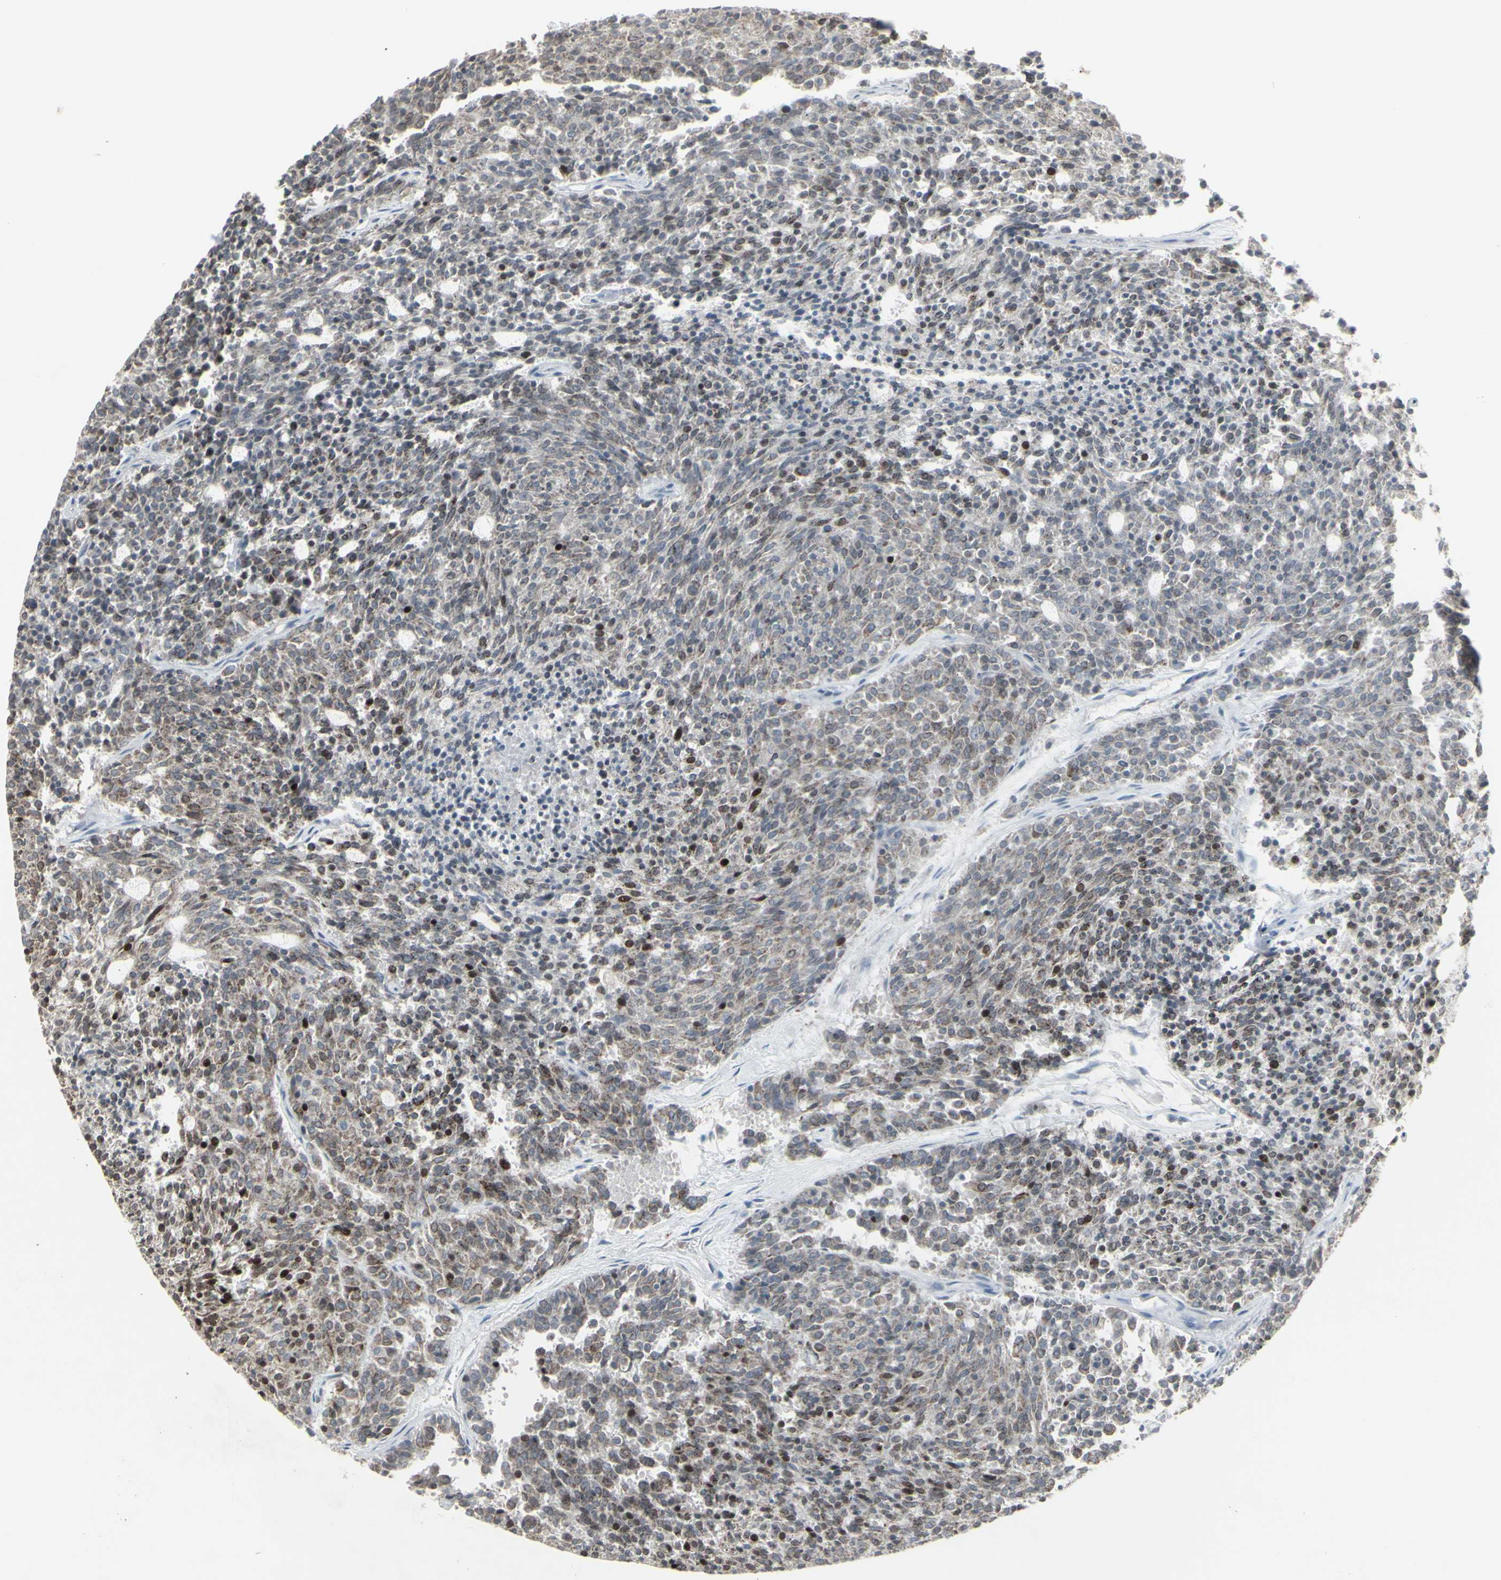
{"staining": {"intensity": "moderate", "quantity": "<25%", "location": "cytoplasmic/membranous,nuclear"}, "tissue": "carcinoid", "cell_type": "Tumor cells", "image_type": "cancer", "snomed": [{"axis": "morphology", "description": "Carcinoid, malignant, NOS"}, {"axis": "topography", "description": "Pancreas"}], "caption": "Immunohistochemical staining of malignant carcinoid shows low levels of moderate cytoplasmic/membranous and nuclear expression in about <25% of tumor cells. The staining was performed using DAB (3,3'-diaminobenzidine), with brown indicating positive protein expression. Nuclei are stained blue with hematoxylin.", "gene": "SAMSN1", "patient": {"sex": "female", "age": 54}}